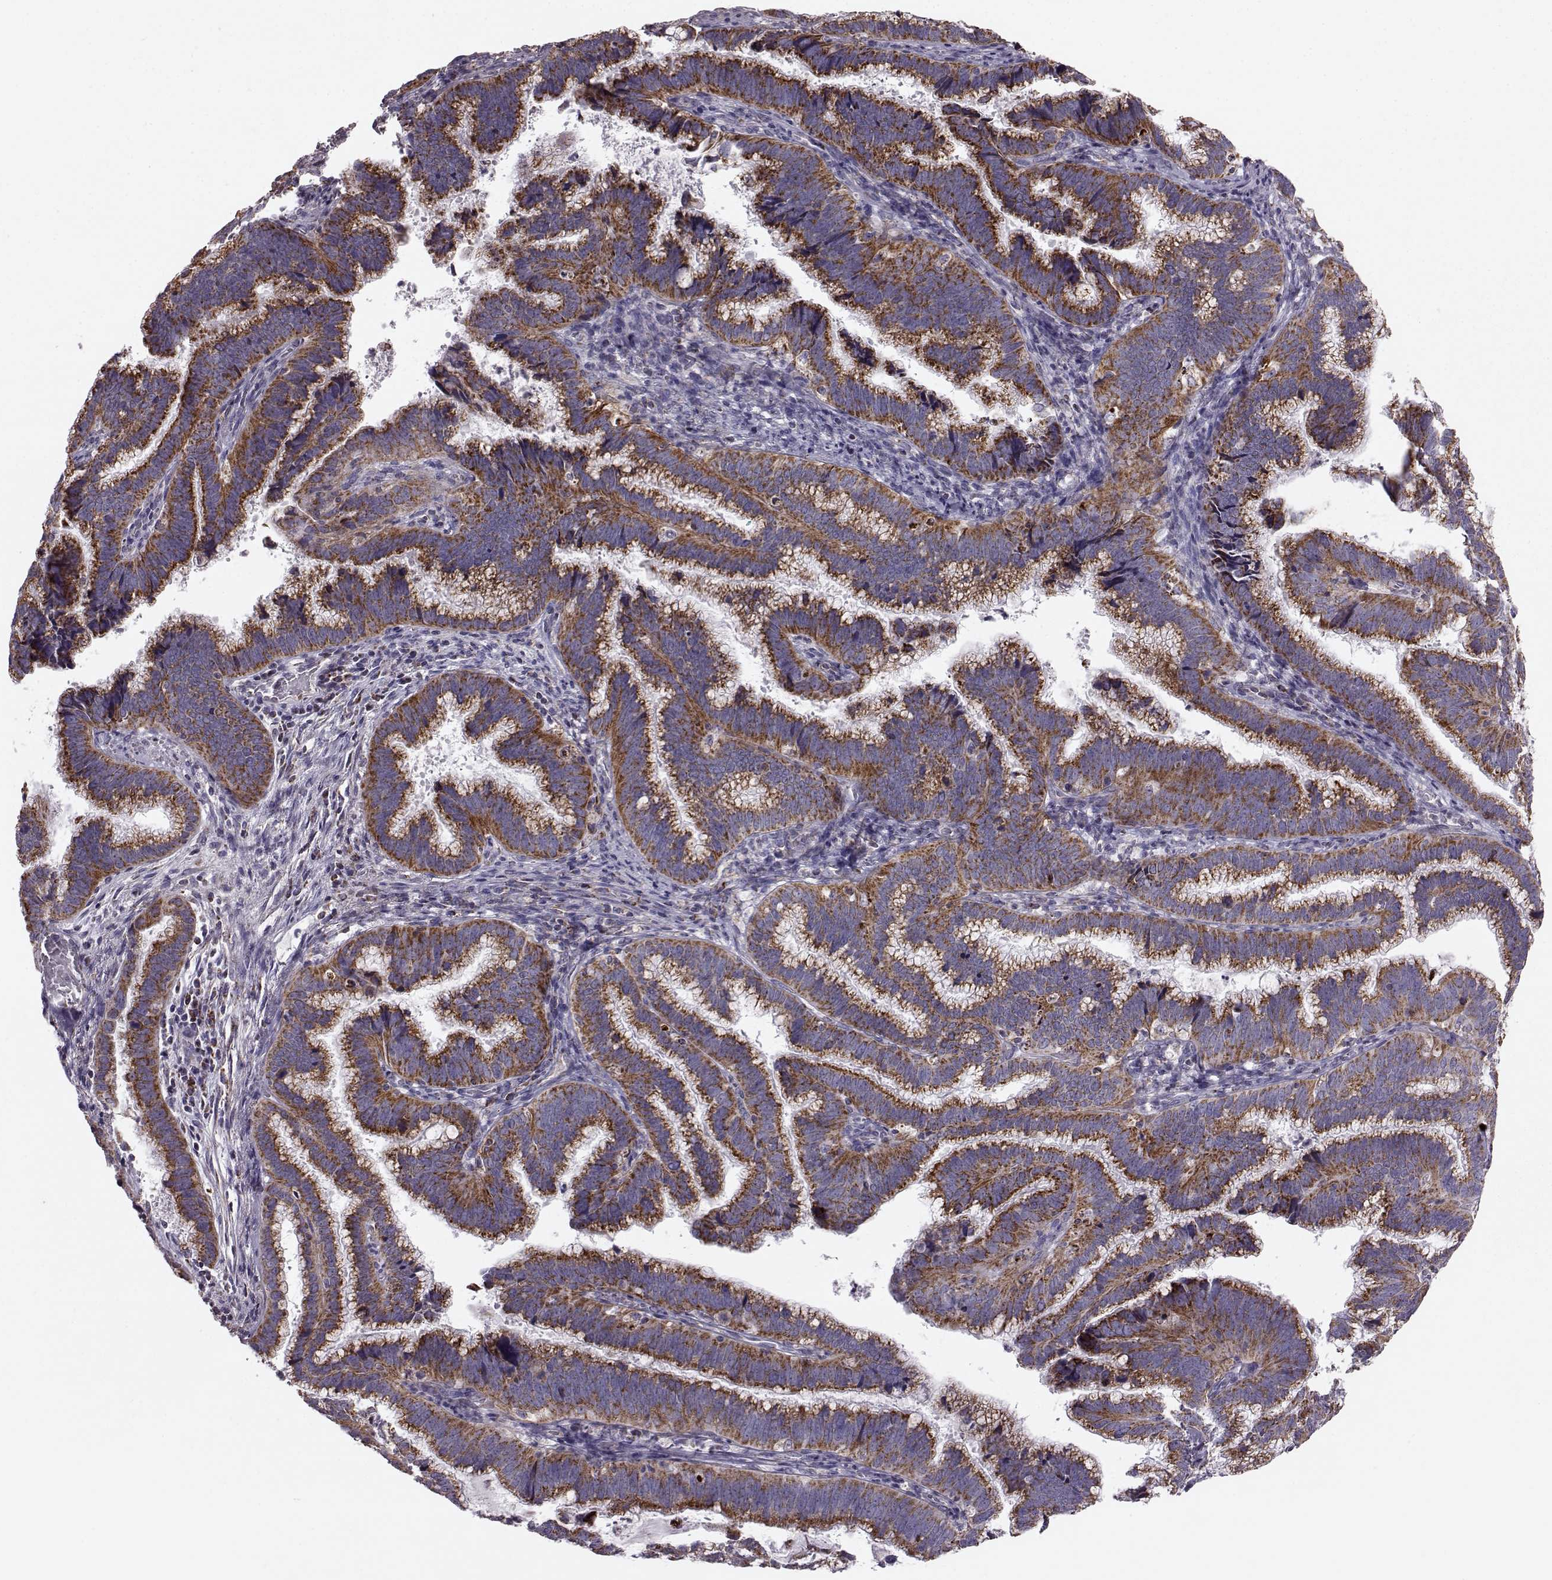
{"staining": {"intensity": "strong", "quantity": ">75%", "location": "cytoplasmic/membranous"}, "tissue": "cervical cancer", "cell_type": "Tumor cells", "image_type": "cancer", "snomed": [{"axis": "morphology", "description": "Adenocarcinoma, NOS"}, {"axis": "topography", "description": "Cervix"}], "caption": "Immunohistochemistry micrograph of neoplastic tissue: adenocarcinoma (cervical) stained using IHC reveals high levels of strong protein expression localized specifically in the cytoplasmic/membranous of tumor cells, appearing as a cytoplasmic/membranous brown color.", "gene": "ATP5MF", "patient": {"sex": "female", "age": 61}}